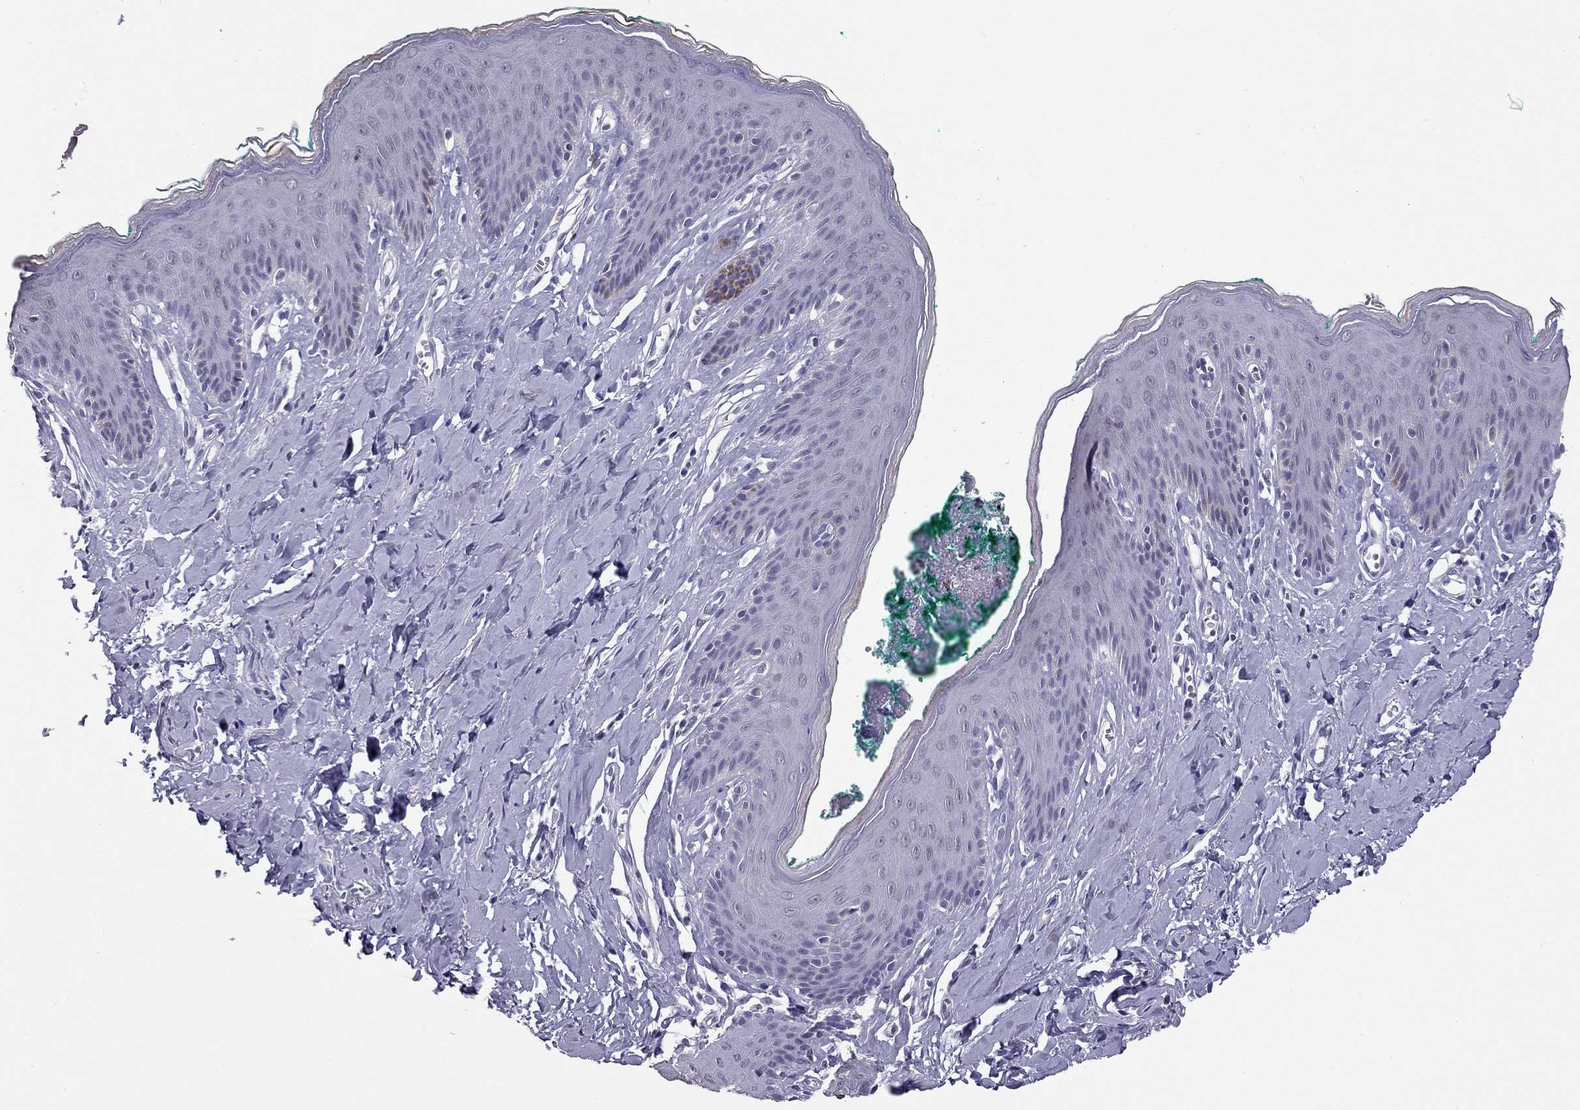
{"staining": {"intensity": "negative", "quantity": "none", "location": "none"}, "tissue": "skin", "cell_type": "Epidermal cells", "image_type": "normal", "snomed": [{"axis": "morphology", "description": "Normal tissue, NOS"}, {"axis": "topography", "description": "Vulva"}], "caption": "Immunohistochemistry of unremarkable skin shows no staining in epidermal cells. The staining was performed using DAB to visualize the protein expression in brown, while the nuclei were stained in blue with hematoxylin (Magnification: 20x).", "gene": "DOT1L", "patient": {"sex": "female", "age": 66}}